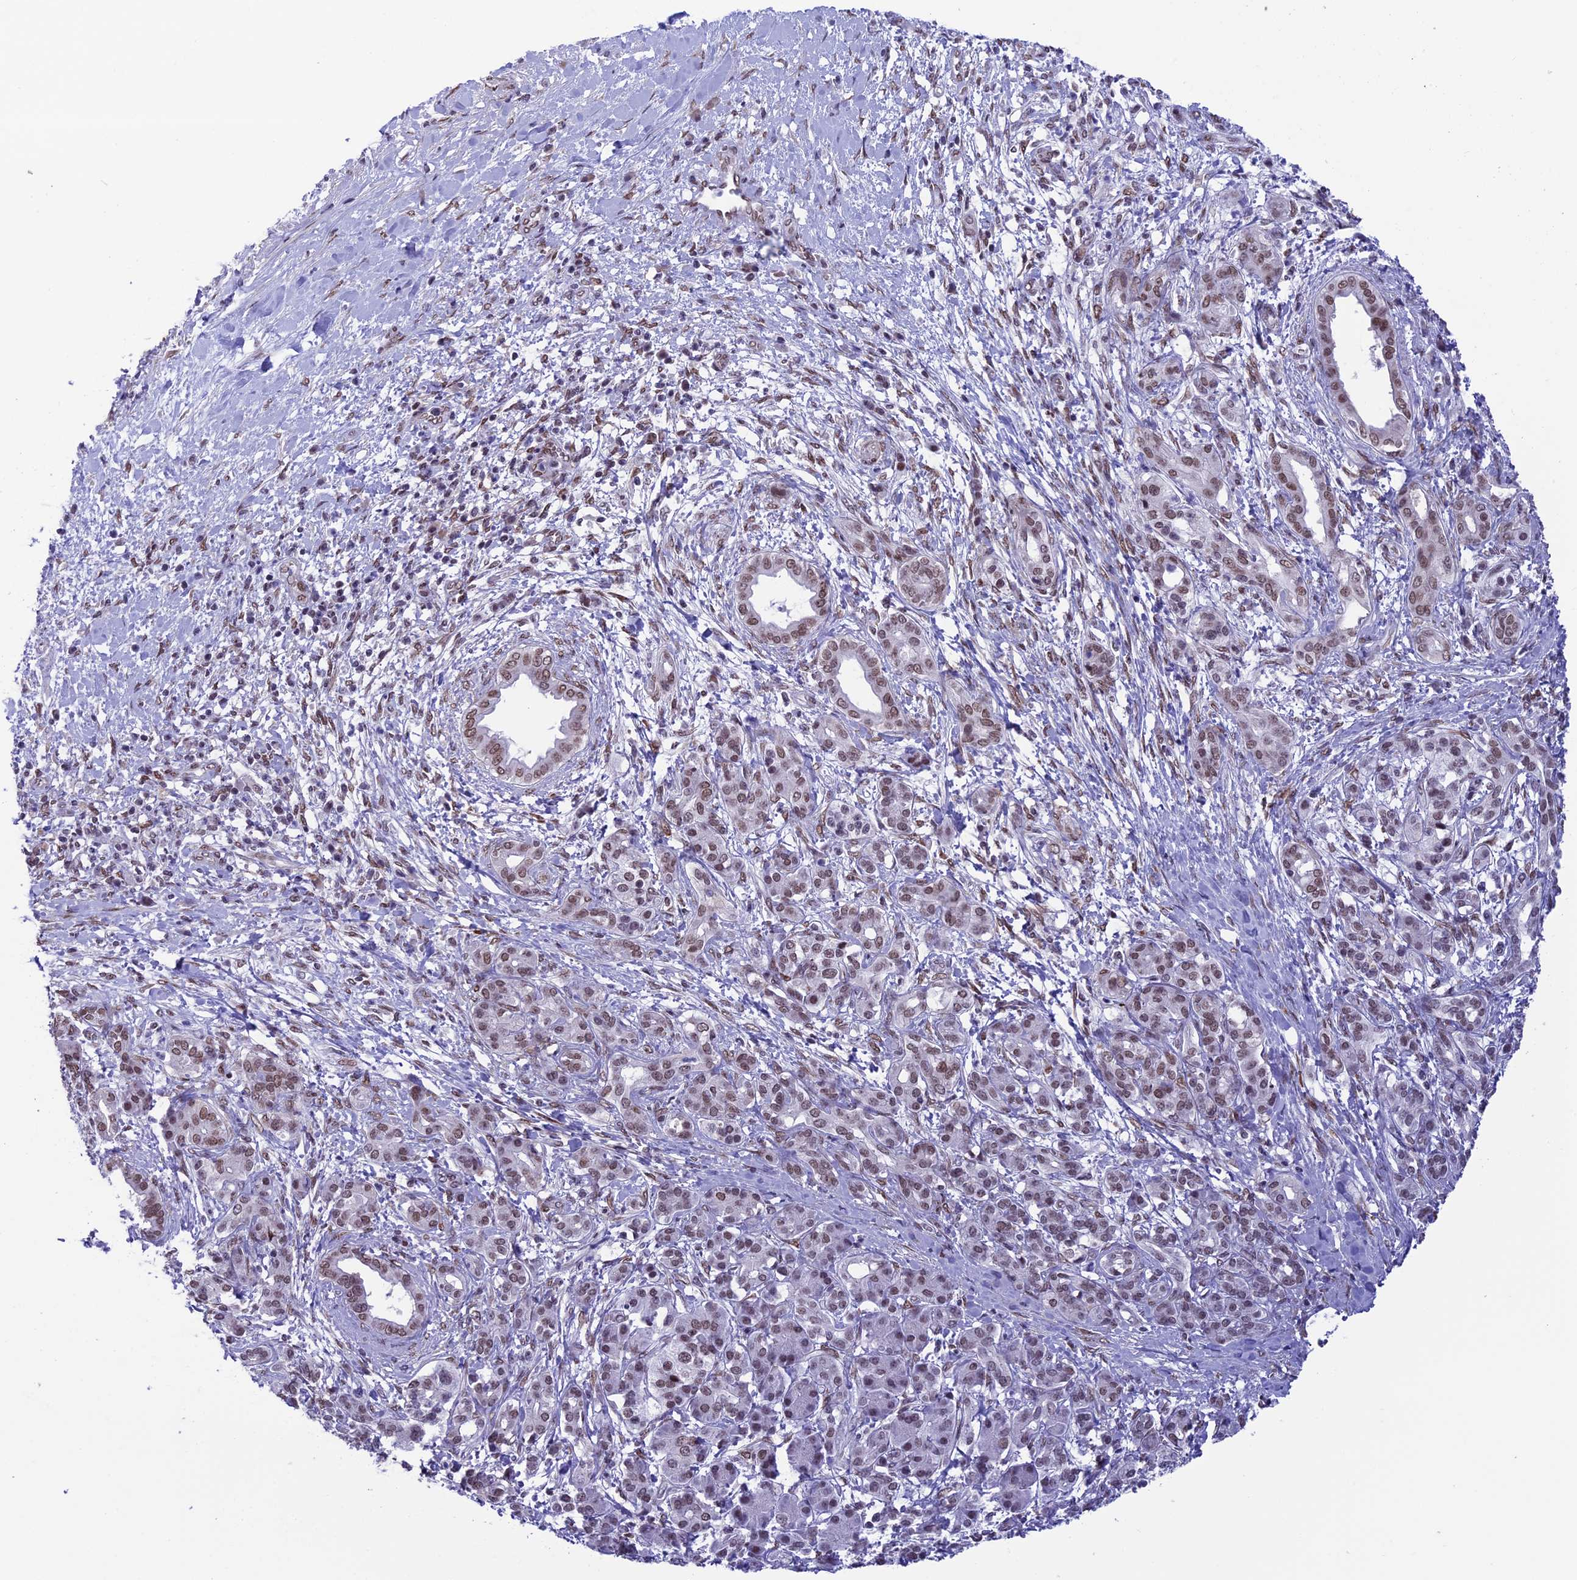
{"staining": {"intensity": "weak", "quantity": "25%-75%", "location": "nuclear"}, "tissue": "pancreatic cancer", "cell_type": "Tumor cells", "image_type": "cancer", "snomed": [{"axis": "morphology", "description": "Adenocarcinoma, NOS"}, {"axis": "topography", "description": "Pancreas"}], "caption": "The immunohistochemical stain labels weak nuclear staining in tumor cells of adenocarcinoma (pancreatic) tissue. Ihc stains the protein in brown and the nuclei are stained blue.", "gene": "MPHOSPH8", "patient": {"sex": "female", "age": 55}}